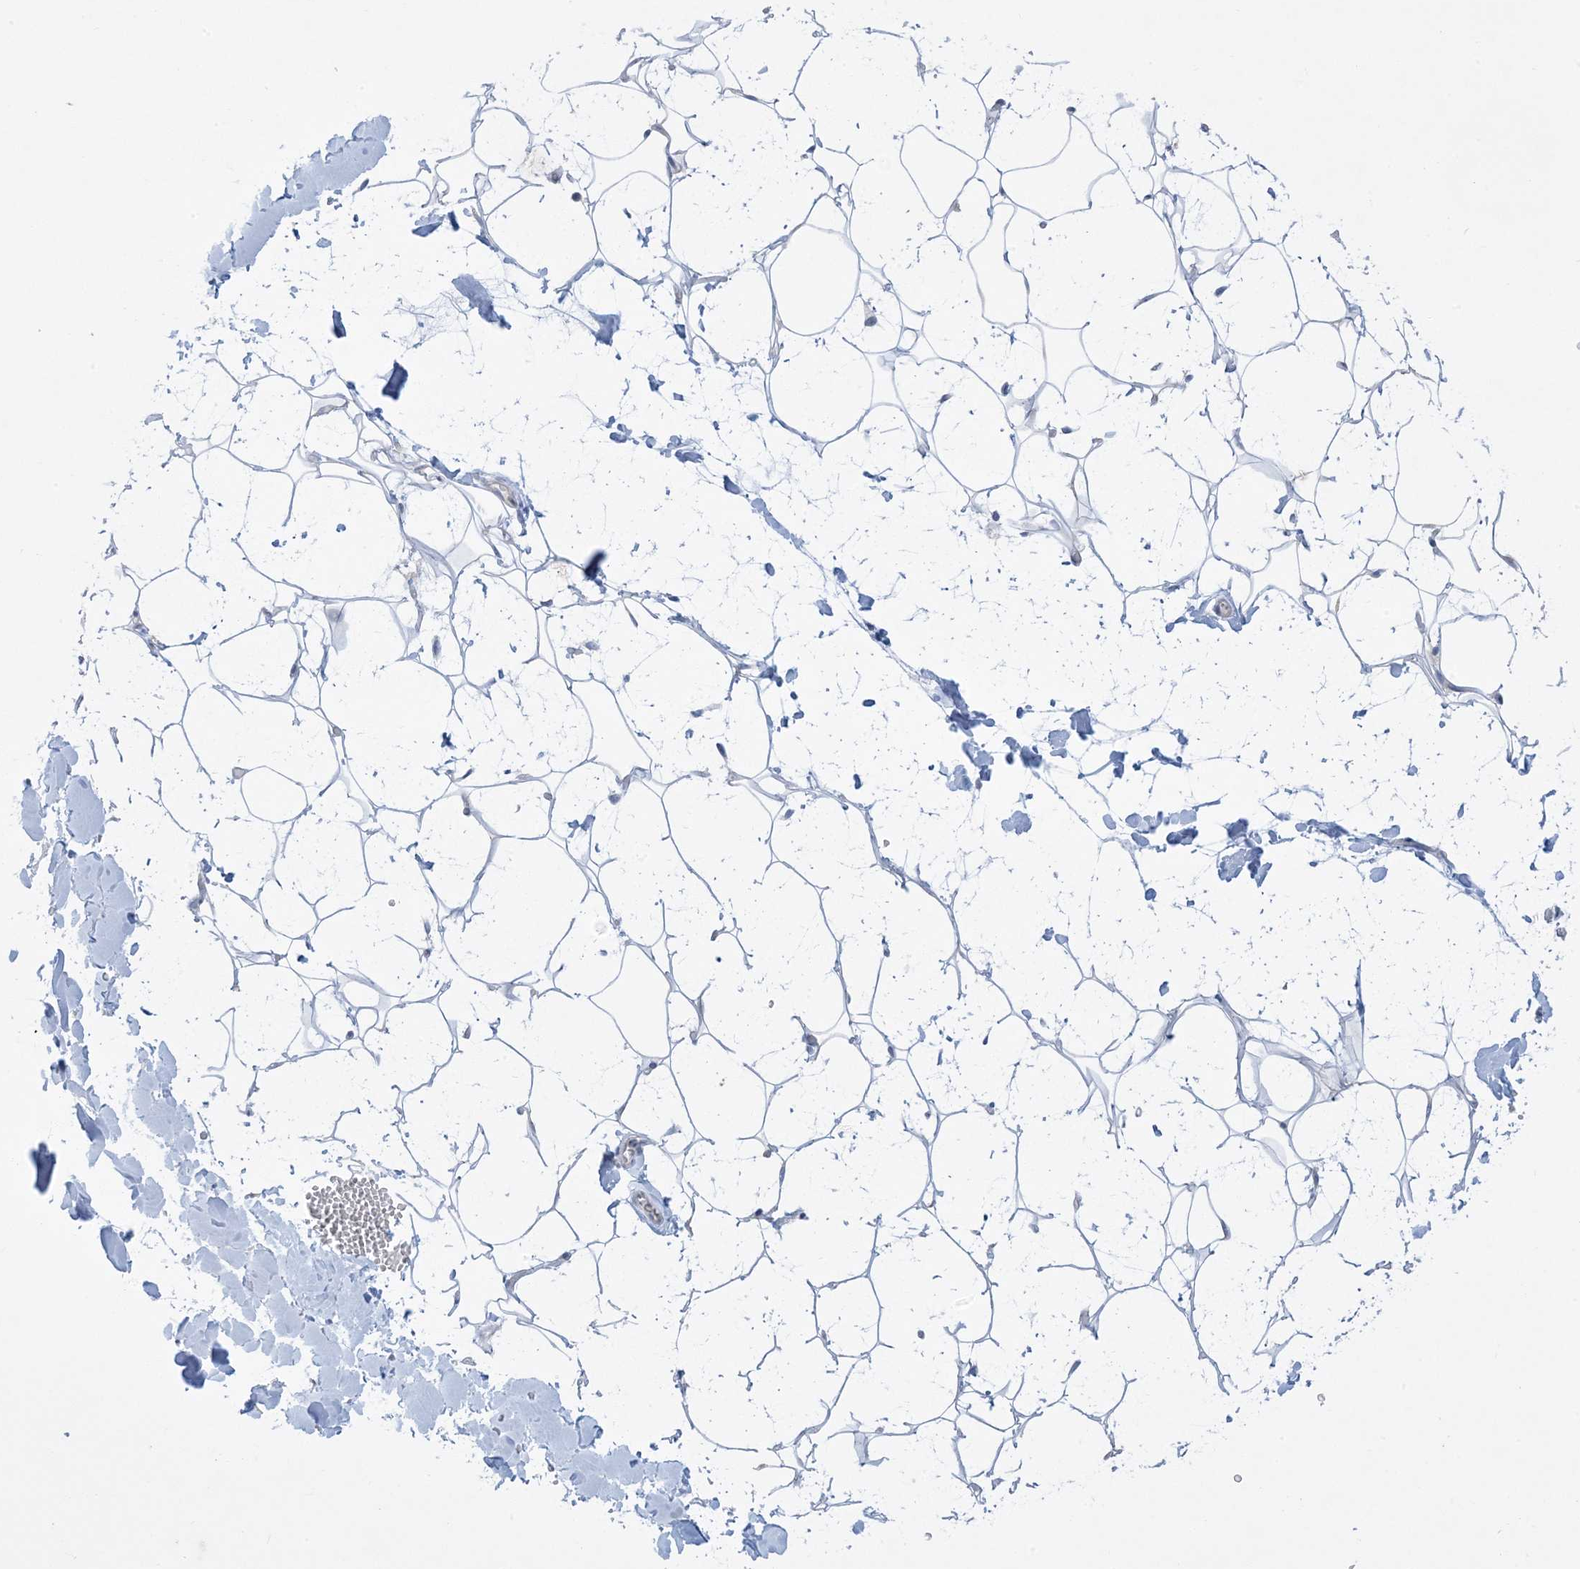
{"staining": {"intensity": "negative", "quantity": "none", "location": "none"}, "tissue": "adipose tissue", "cell_type": "Adipocytes", "image_type": "normal", "snomed": [{"axis": "morphology", "description": "Normal tissue, NOS"}, {"axis": "topography", "description": "Breast"}], "caption": "There is no significant staining in adipocytes of adipose tissue. (DAB (3,3'-diaminobenzidine) IHC visualized using brightfield microscopy, high magnification).", "gene": "SLAMF9", "patient": {"sex": "female", "age": 26}}